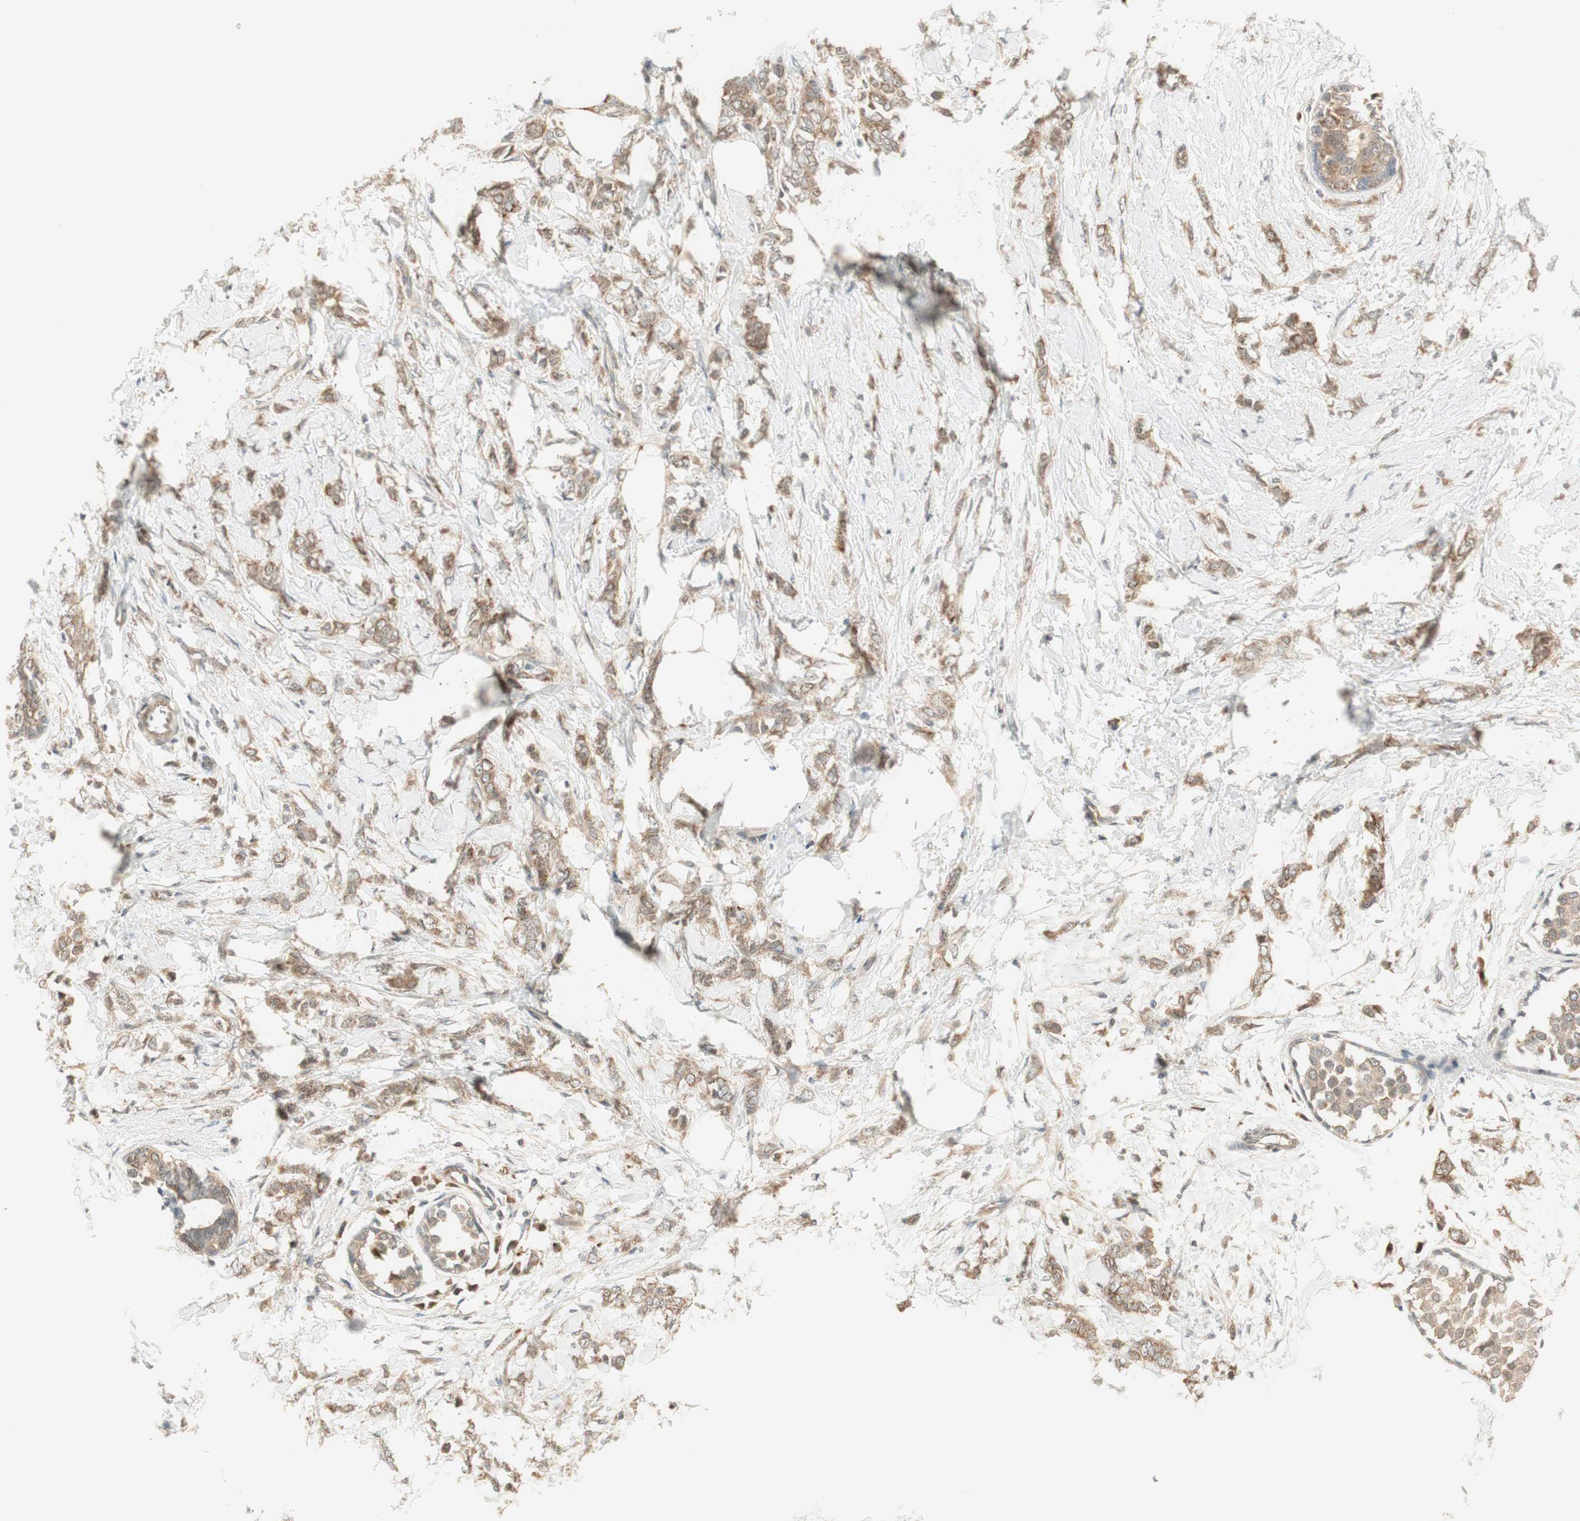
{"staining": {"intensity": "weak", "quantity": ">75%", "location": "cytoplasmic/membranous"}, "tissue": "breast cancer", "cell_type": "Tumor cells", "image_type": "cancer", "snomed": [{"axis": "morphology", "description": "Lobular carcinoma, in situ"}, {"axis": "morphology", "description": "Lobular carcinoma"}, {"axis": "topography", "description": "Breast"}], "caption": "Immunohistochemical staining of human breast cancer displays low levels of weak cytoplasmic/membranous expression in approximately >75% of tumor cells.", "gene": "IPO5", "patient": {"sex": "female", "age": 41}}